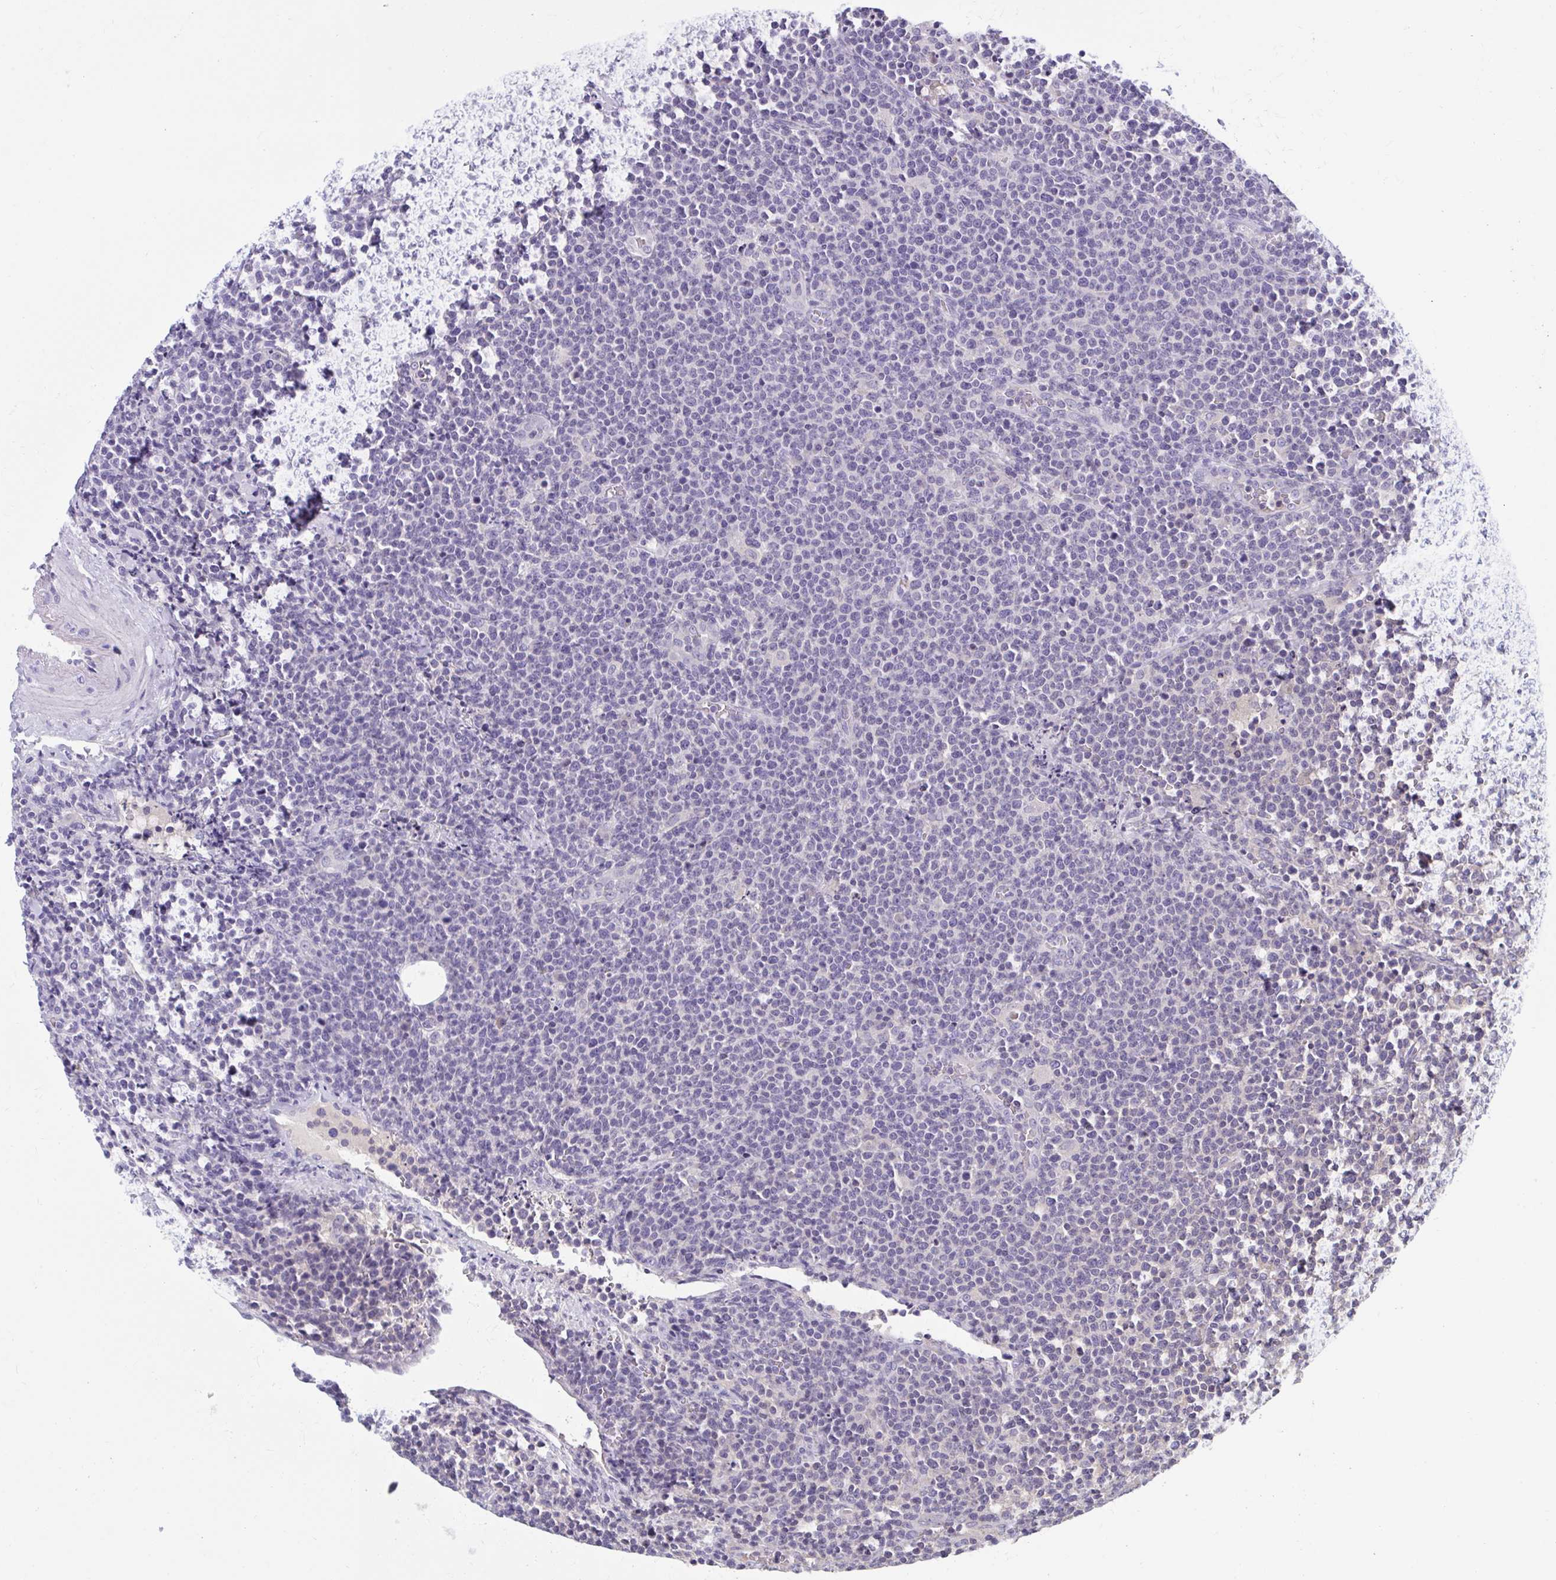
{"staining": {"intensity": "negative", "quantity": "none", "location": "none"}, "tissue": "lymphoma", "cell_type": "Tumor cells", "image_type": "cancer", "snomed": [{"axis": "morphology", "description": "Malignant lymphoma, non-Hodgkin's type, High grade"}, {"axis": "topography", "description": "Lymph node"}], "caption": "This is an IHC image of human high-grade malignant lymphoma, non-Hodgkin's type. There is no staining in tumor cells.", "gene": "OR4A47", "patient": {"sex": "male", "age": 61}}